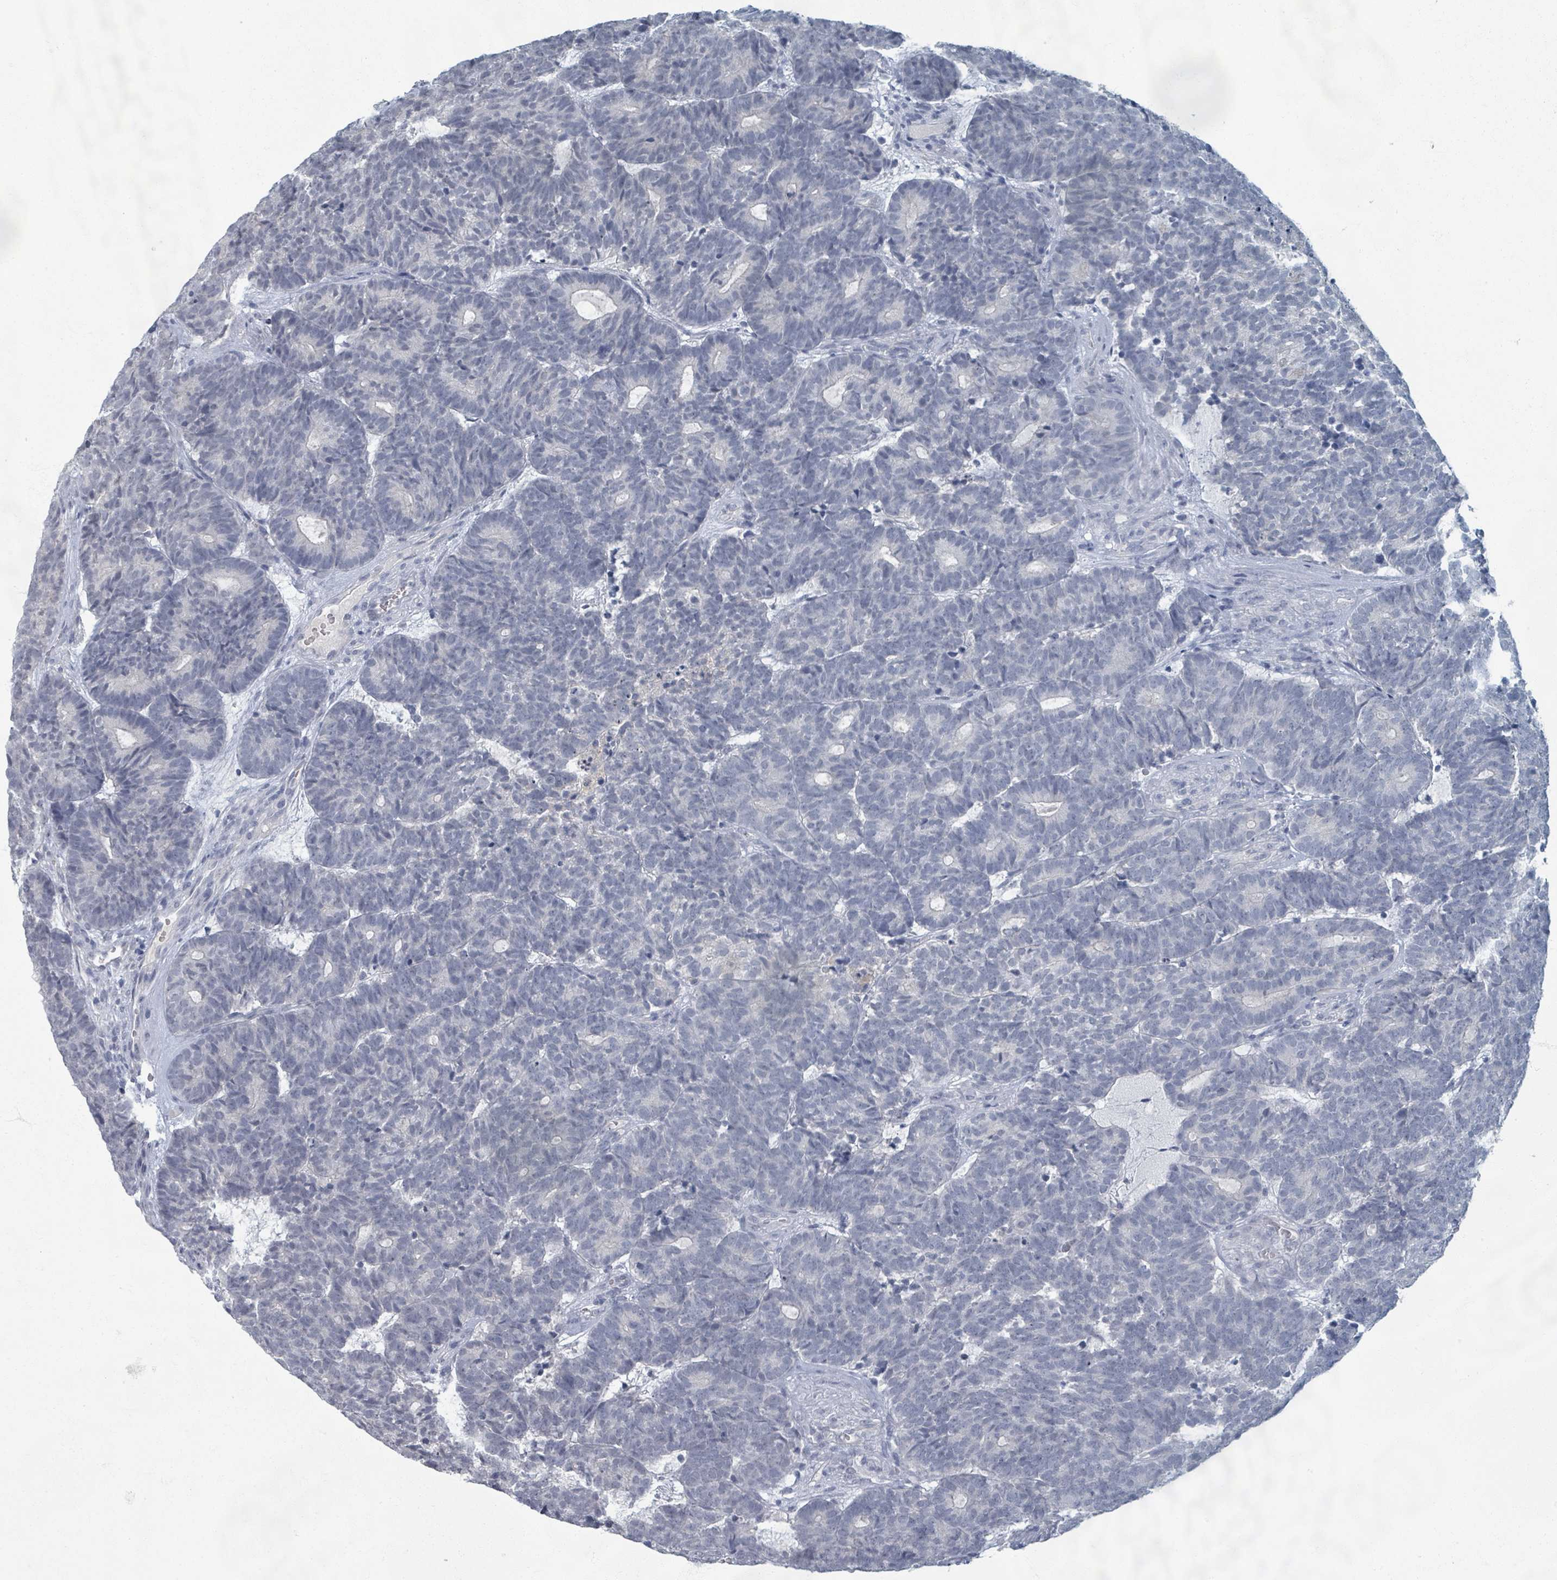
{"staining": {"intensity": "negative", "quantity": "none", "location": "none"}, "tissue": "head and neck cancer", "cell_type": "Tumor cells", "image_type": "cancer", "snomed": [{"axis": "morphology", "description": "Adenocarcinoma, NOS"}, {"axis": "topography", "description": "Head-Neck"}], "caption": "An immunohistochemistry image of adenocarcinoma (head and neck) is shown. There is no staining in tumor cells of adenocarcinoma (head and neck).", "gene": "WNT11", "patient": {"sex": "female", "age": 81}}